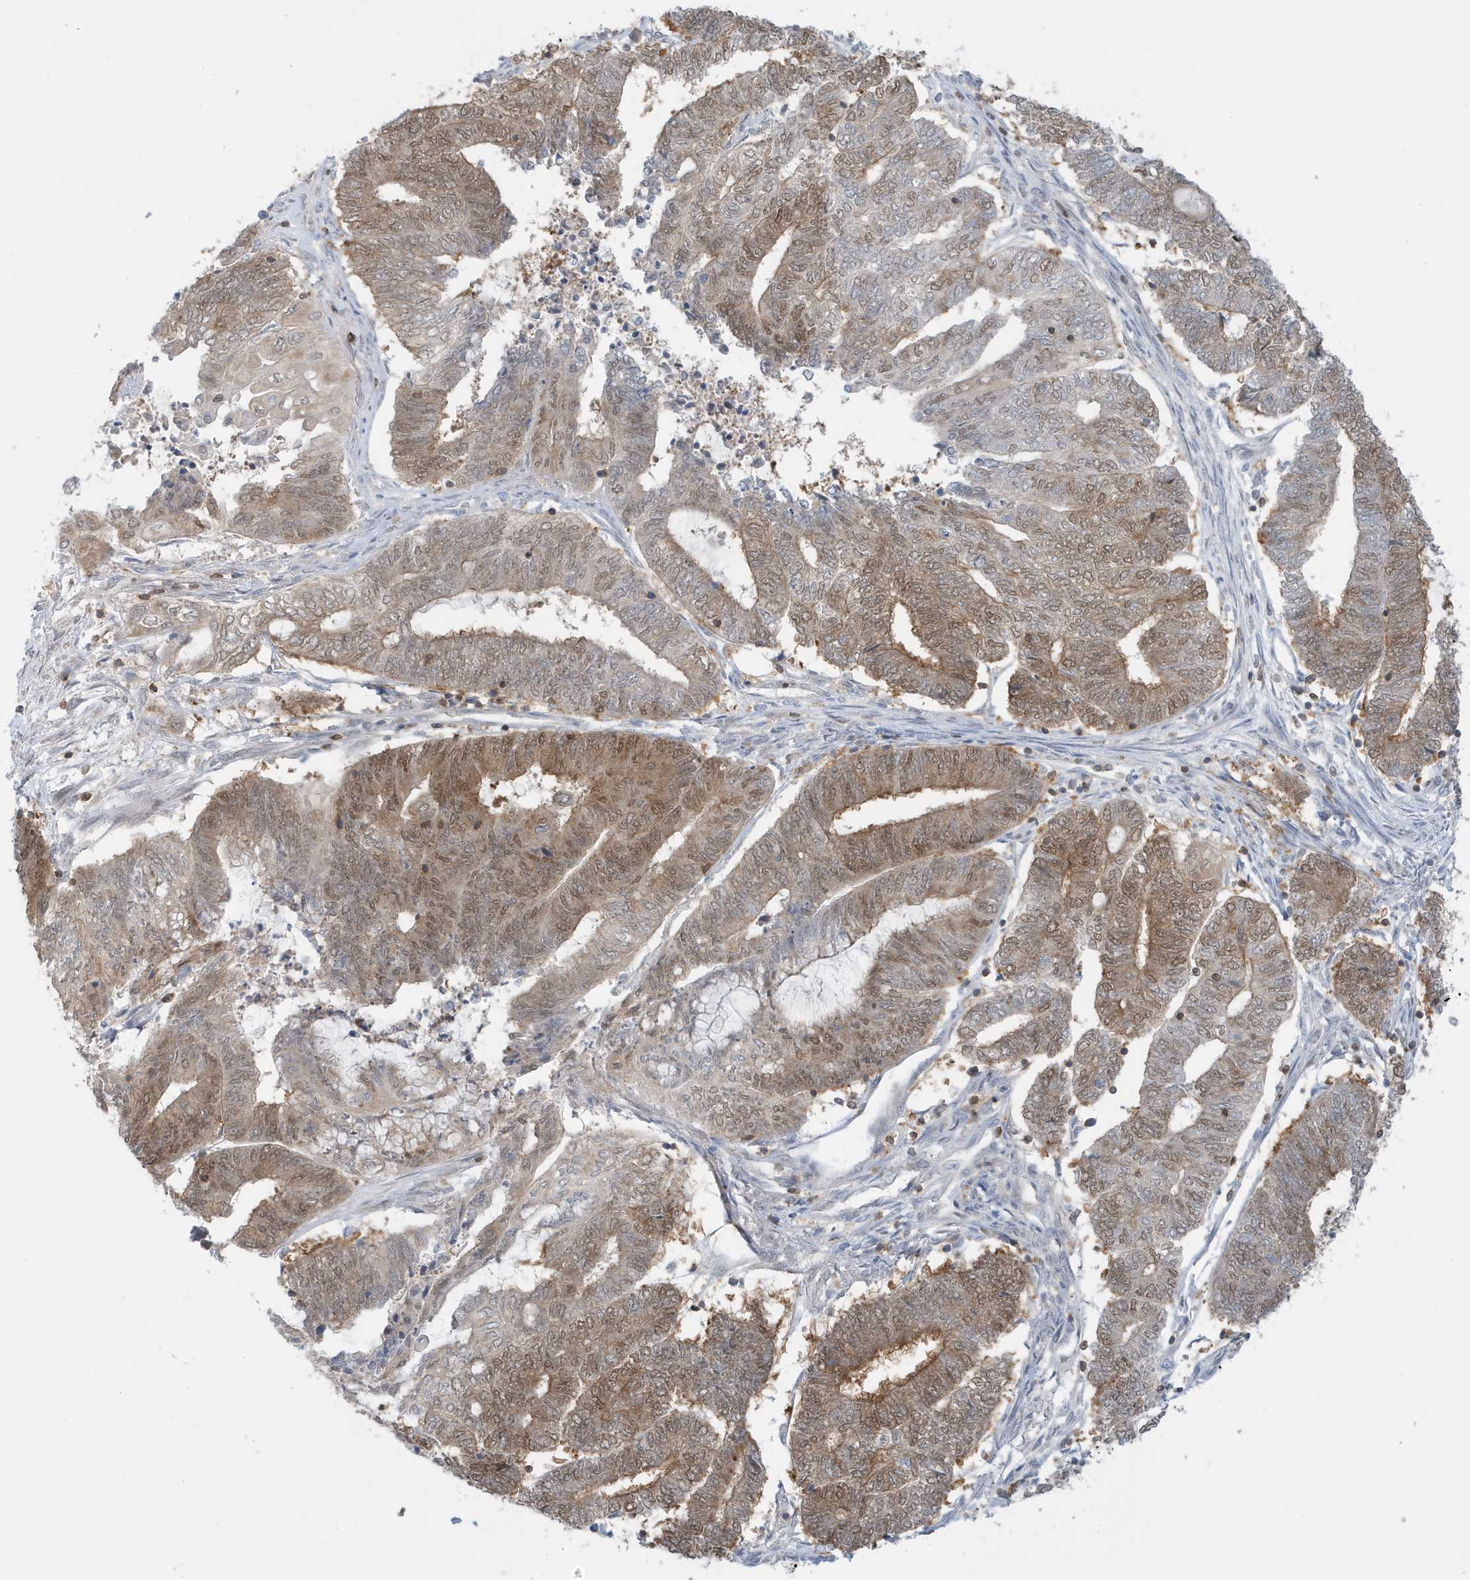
{"staining": {"intensity": "moderate", "quantity": ">75%", "location": "cytoplasmic/membranous,nuclear"}, "tissue": "endometrial cancer", "cell_type": "Tumor cells", "image_type": "cancer", "snomed": [{"axis": "morphology", "description": "Adenocarcinoma, NOS"}, {"axis": "topography", "description": "Uterus"}, {"axis": "topography", "description": "Endometrium"}], "caption": "Immunohistochemical staining of human adenocarcinoma (endometrial) shows medium levels of moderate cytoplasmic/membranous and nuclear protein staining in about >75% of tumor cells.", "gene": "OGA", "patient": {"sex": "female", "age": 70}}